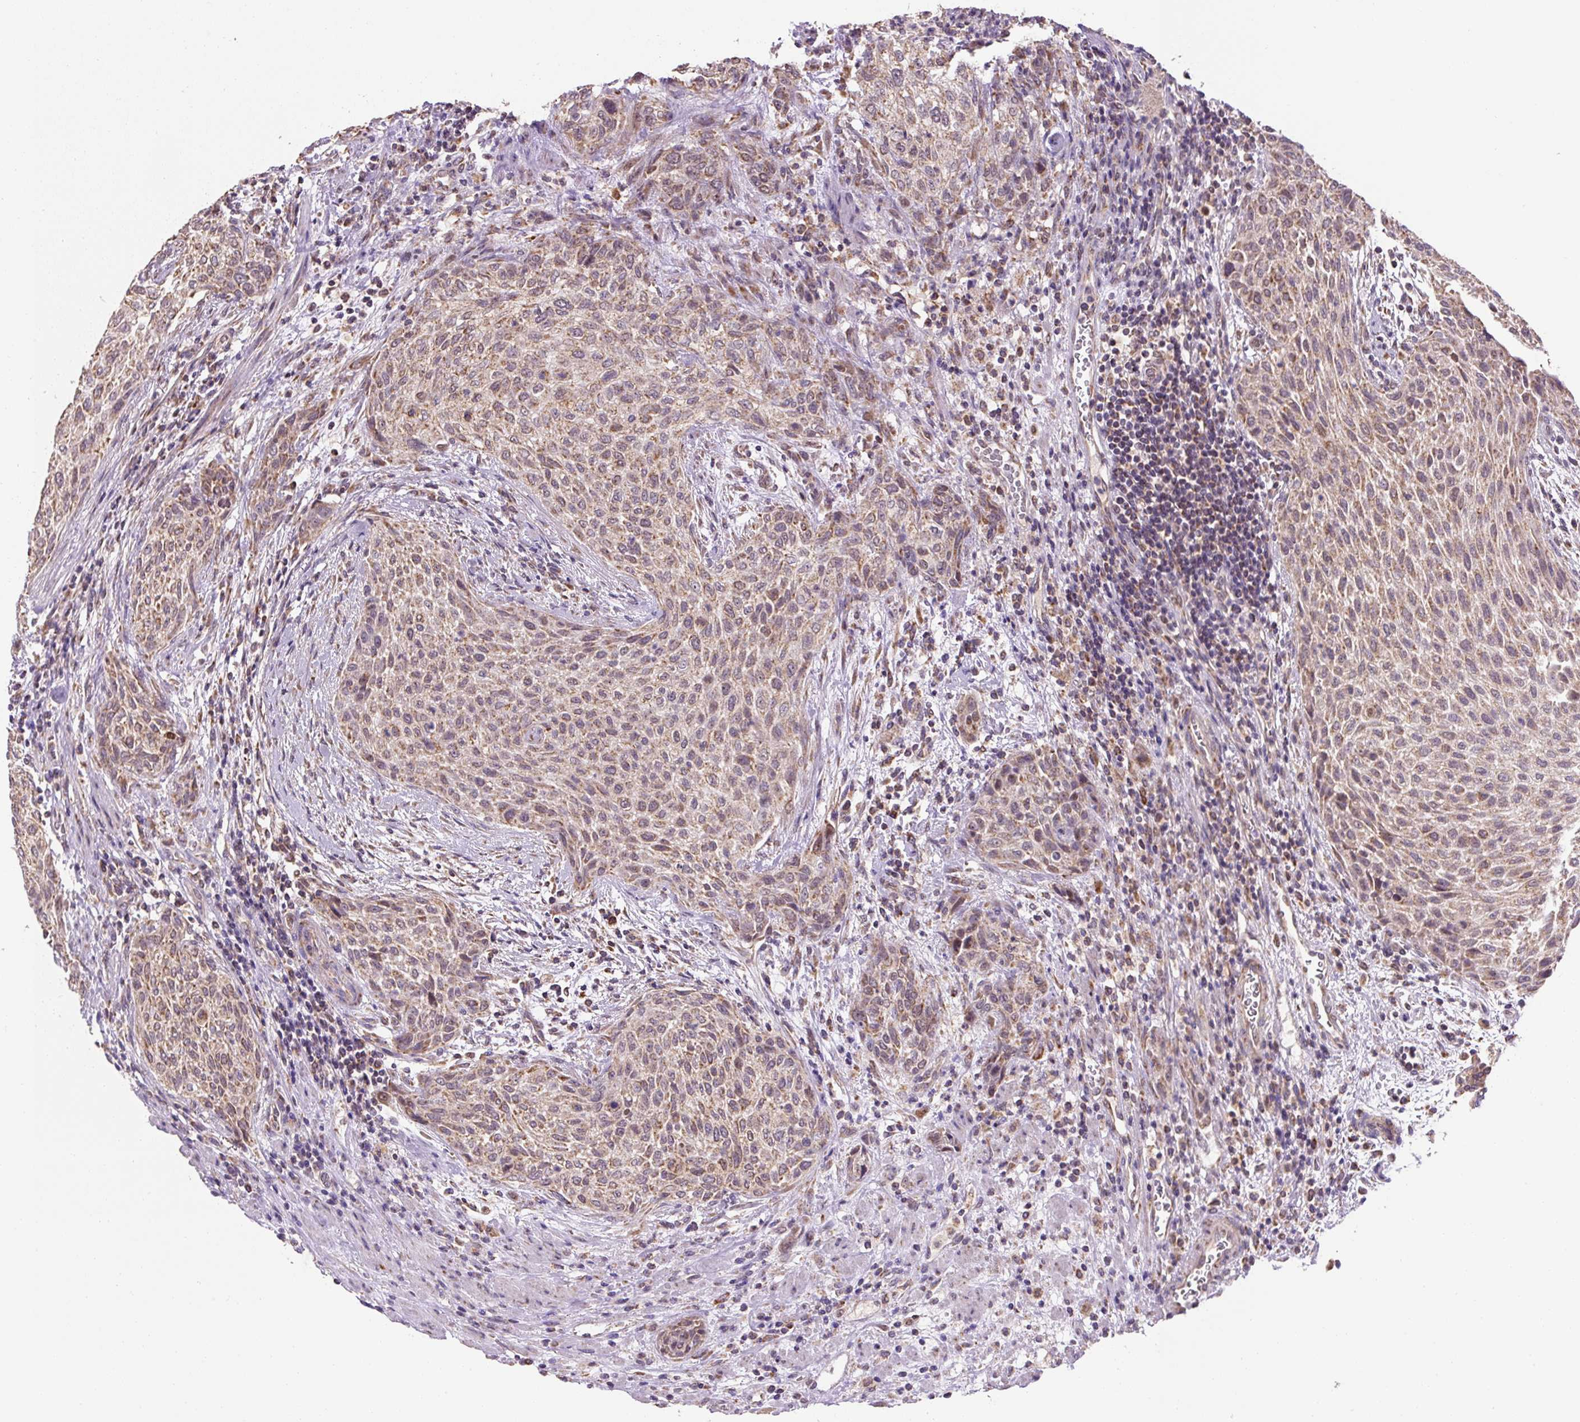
{"staining": {"intensity": "moderate", "quantity": ">75%", "location": "cytoplasmic/membranous"}, "tissue": "urothelial cancer", "cell_type": "Tumor cells", "image_type": "cancer", "snomed": [{"axis": "morphology", "description": "Urothelial carcinoma, High grade"}, {"axis": "topography", "description": "Urinary bladder"}], "caption": "Urothelial carcinoma (high-grade) tissue reveals moderate cytoplasmic/membranous staining in about >75% of tumor cells", "gene": "MFSD9", "patient": {"sex": "male", "age": 35}}